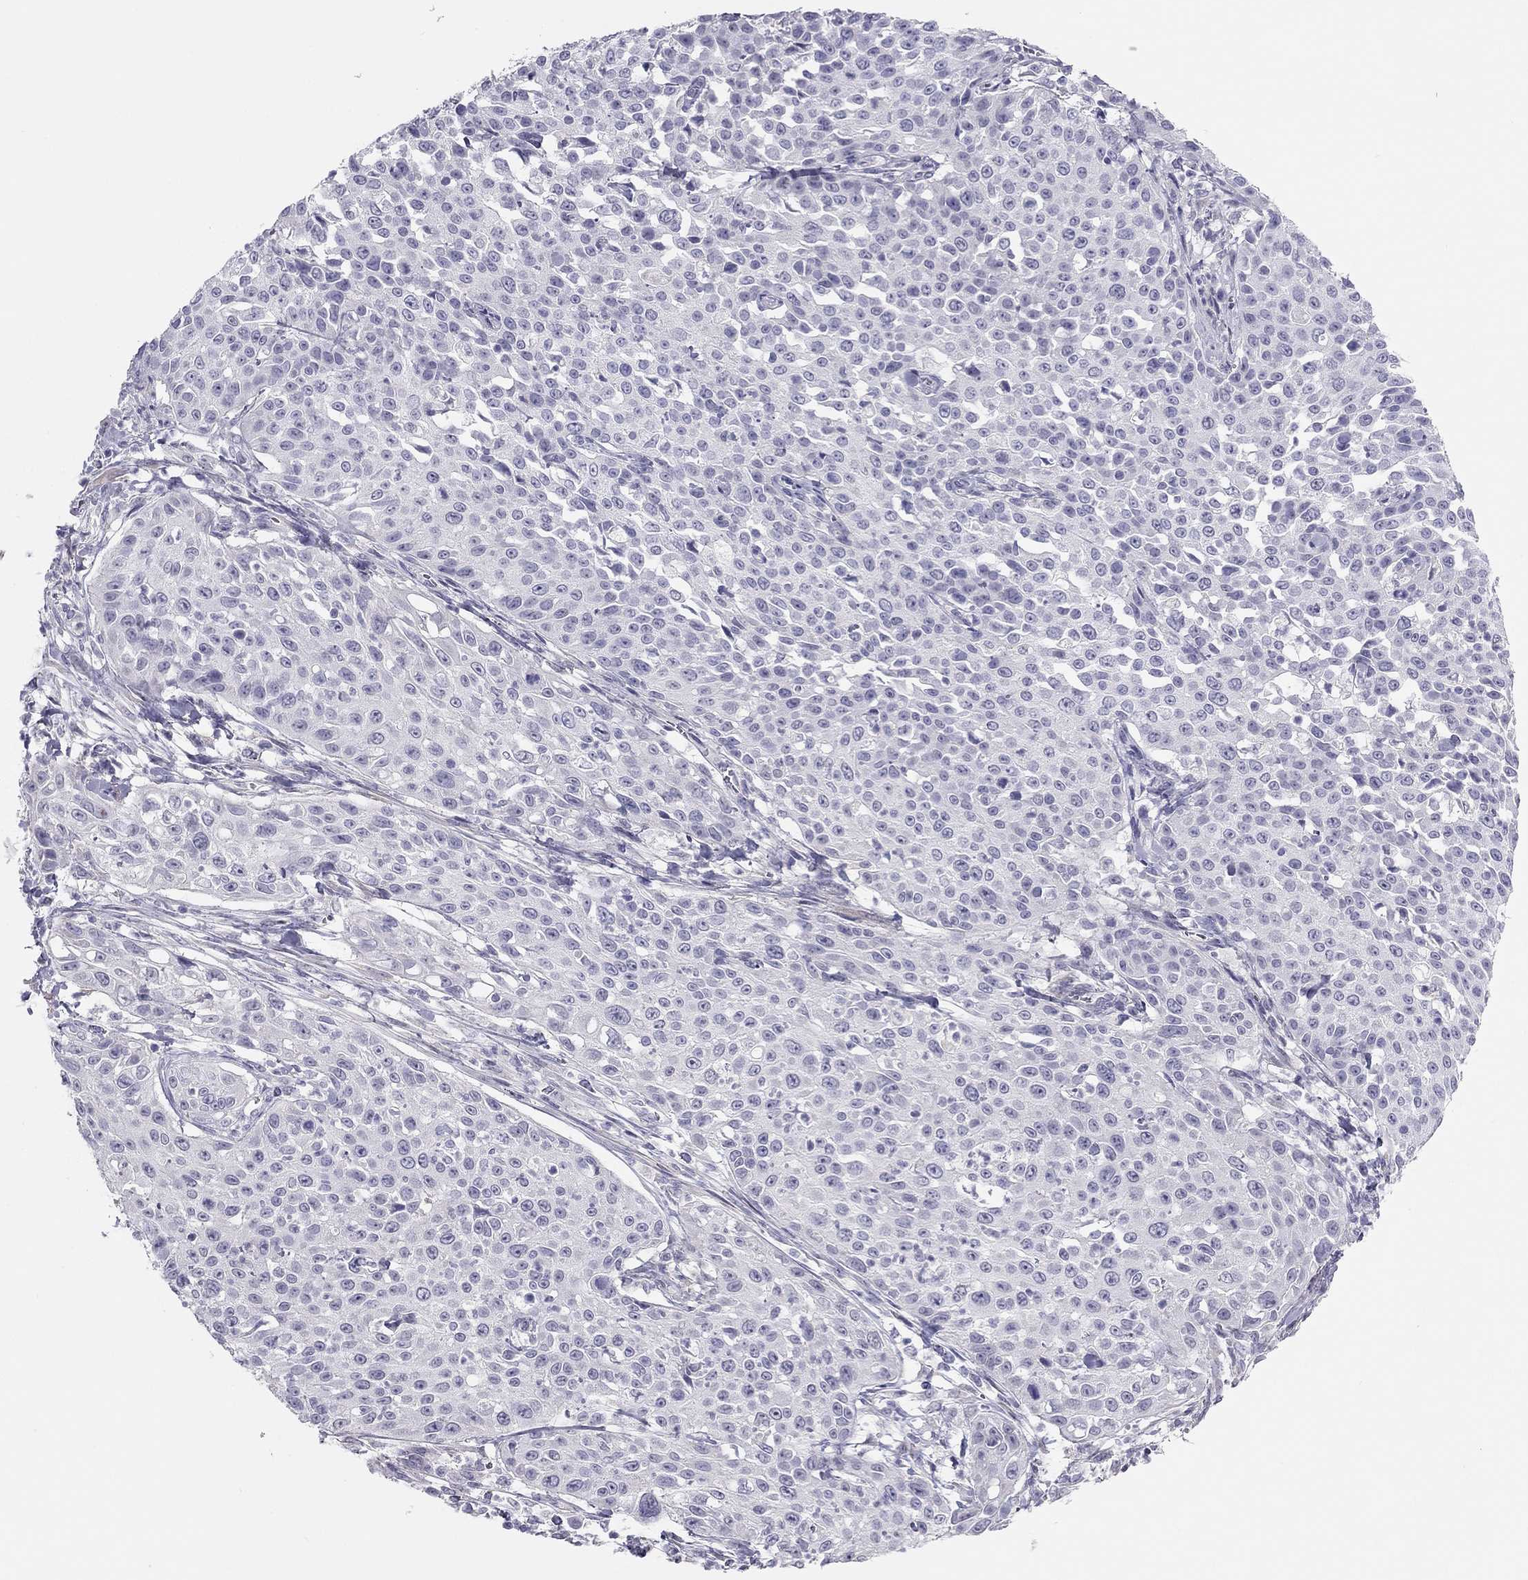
{"staining": {"intensity": "negative", "quantity": "none", "location": "none"}, "tissue": "cervical cancer", "cell_type": "Tumor cells", "image_type": "cancer", "snomed": [{"axis": "morphology", "description": "Squamous cell carcinoma, NOS"}, {"axis": "topography", "description": "Cervix"}], "caption": "A micrograph of cervical cancer stained for a protein reveals no brown staining in tumor cells.", "gene": "SPATA12", "patient": {"sex": "female", "age": 26}}